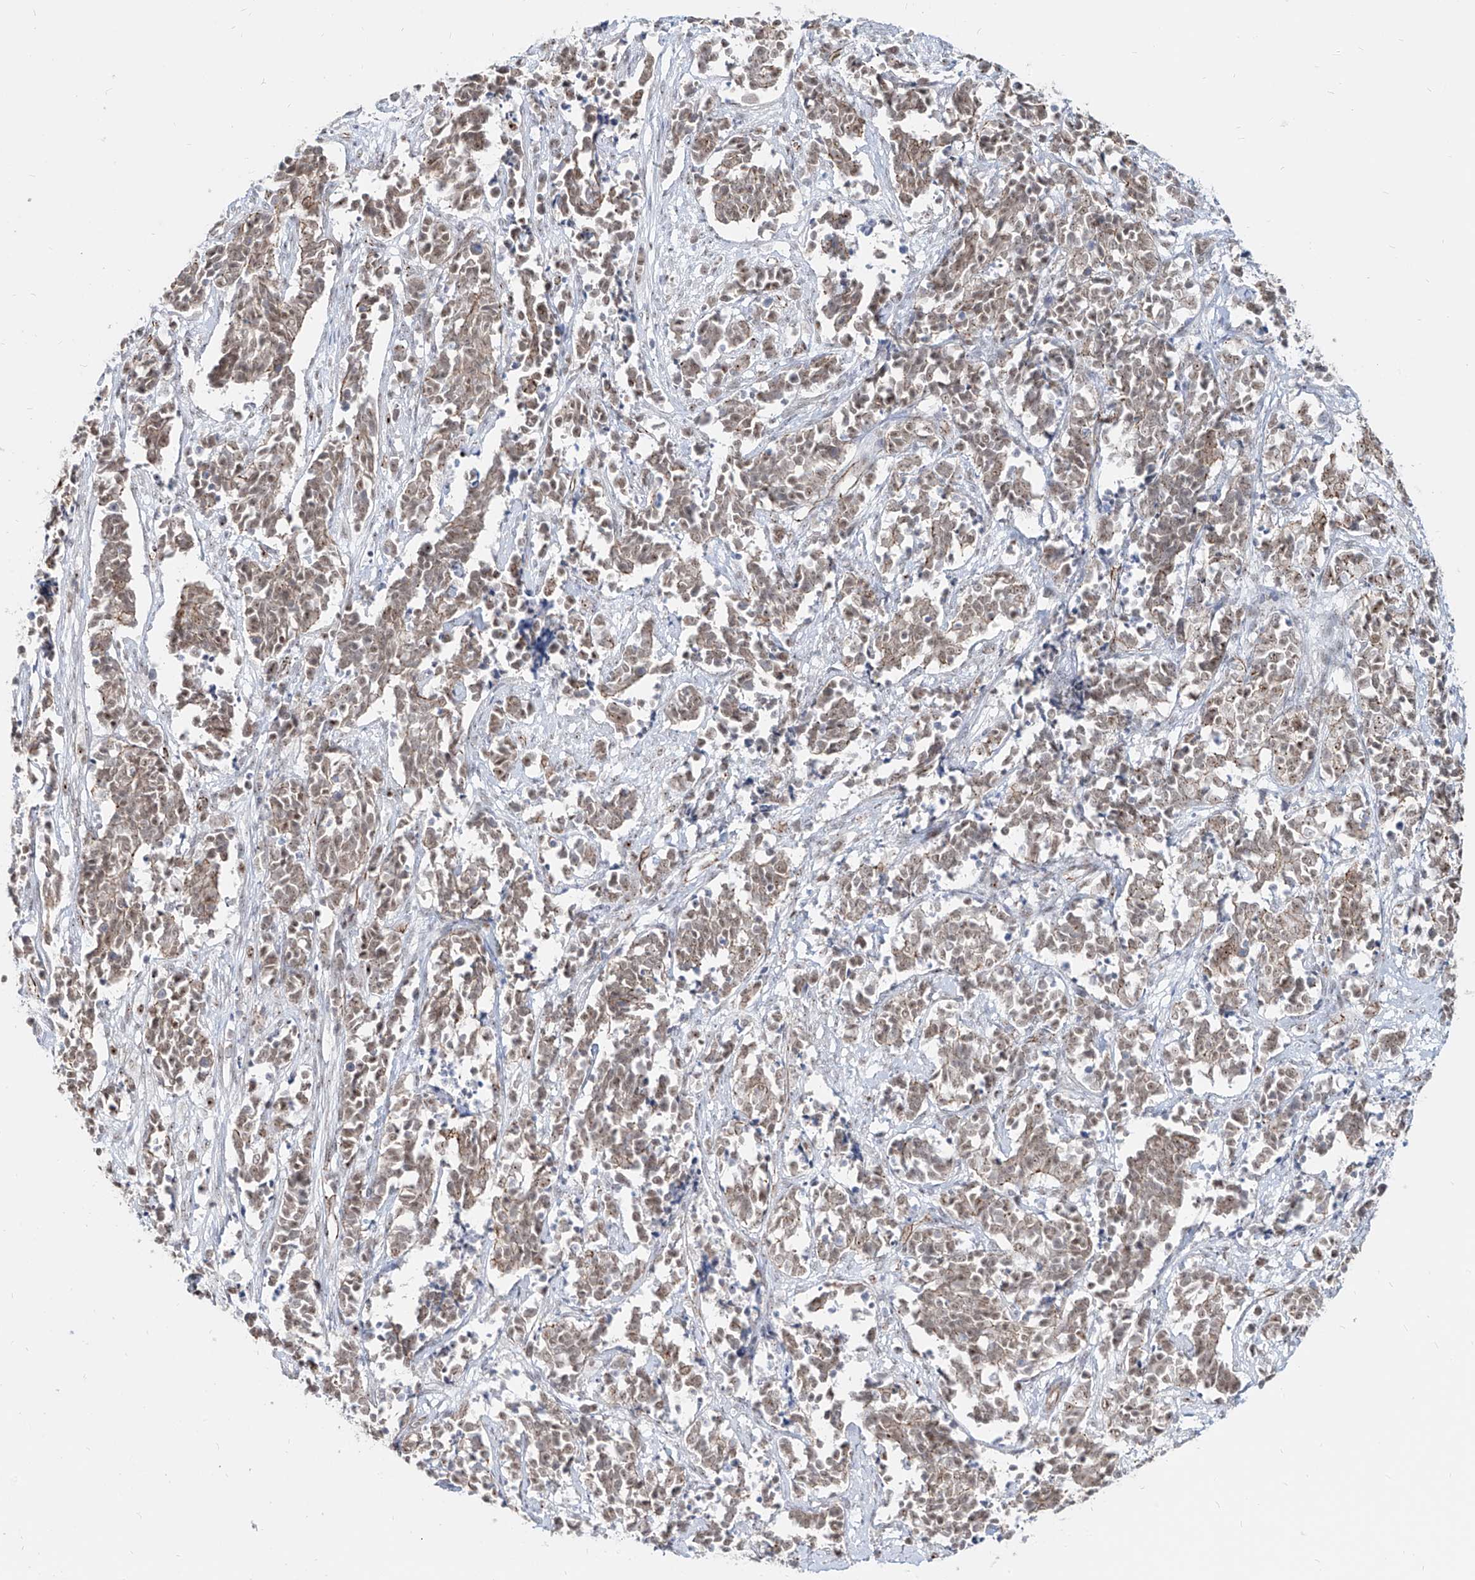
{"staining": {"intensity": "moderate", "quantity": ">75%", "location": "cytoplasmic/membranous,nuclear"}, "tissue": "cervical cancer", "cell_type": "Tumor cells", "image_type": "cancer", "snomed": [{"axis": "morphology", "description": "Normal tissue, NOS"}, {"axis": "morphology", "description": "Squamous cell carcinoma, NOS"}, {"axis": "topography", "description": "Cervix"}], "caption": "This is an image of immunohistochemistry staining of squamous cell carcinoma (cervical), which shows moderate staining in the cytoplasmic/membranous and nuclear of tumor cells.", "gene": "ZNF710", "patient": {"sex": "female", "age": 35}}